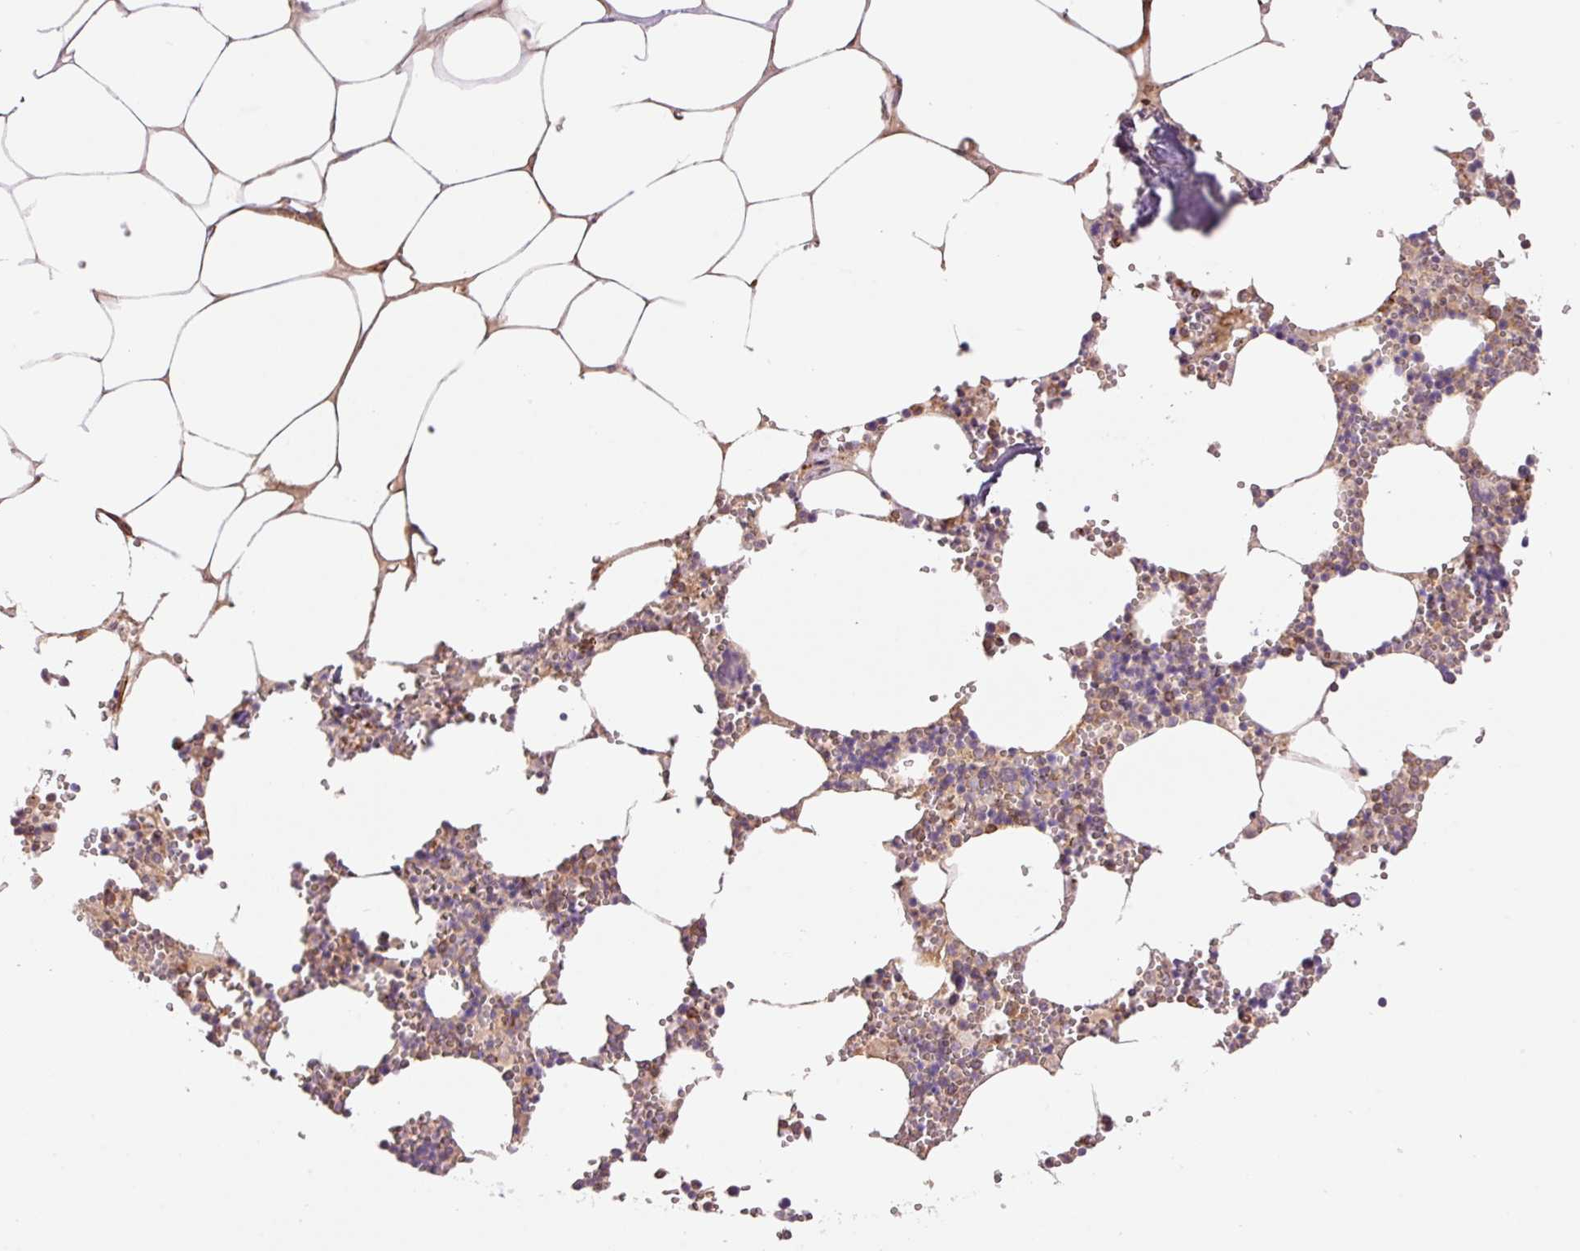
{"staining": {"intensity": "weak", "quantity": "25%-75%", "location": "cytoplasmic/membranous"}, "tissue": "bone marrow", "cell_type": "Hematopoietic cells", "image_type": "normal", "snomed": [{"axis": "morphology", "description": "Normal tissue, NOS"}, {"axis": "topography", "description": "Bone marrow"}], "caption": "Immunohistochemical staining of unremarkable bone marrow reveals low levels of weak cytoplasmic/membranous positivity in about 25%-75% of hematopoietic cells.", "gene": "PPP1R1B", "patient": {"sex": "male", "age": 54}}